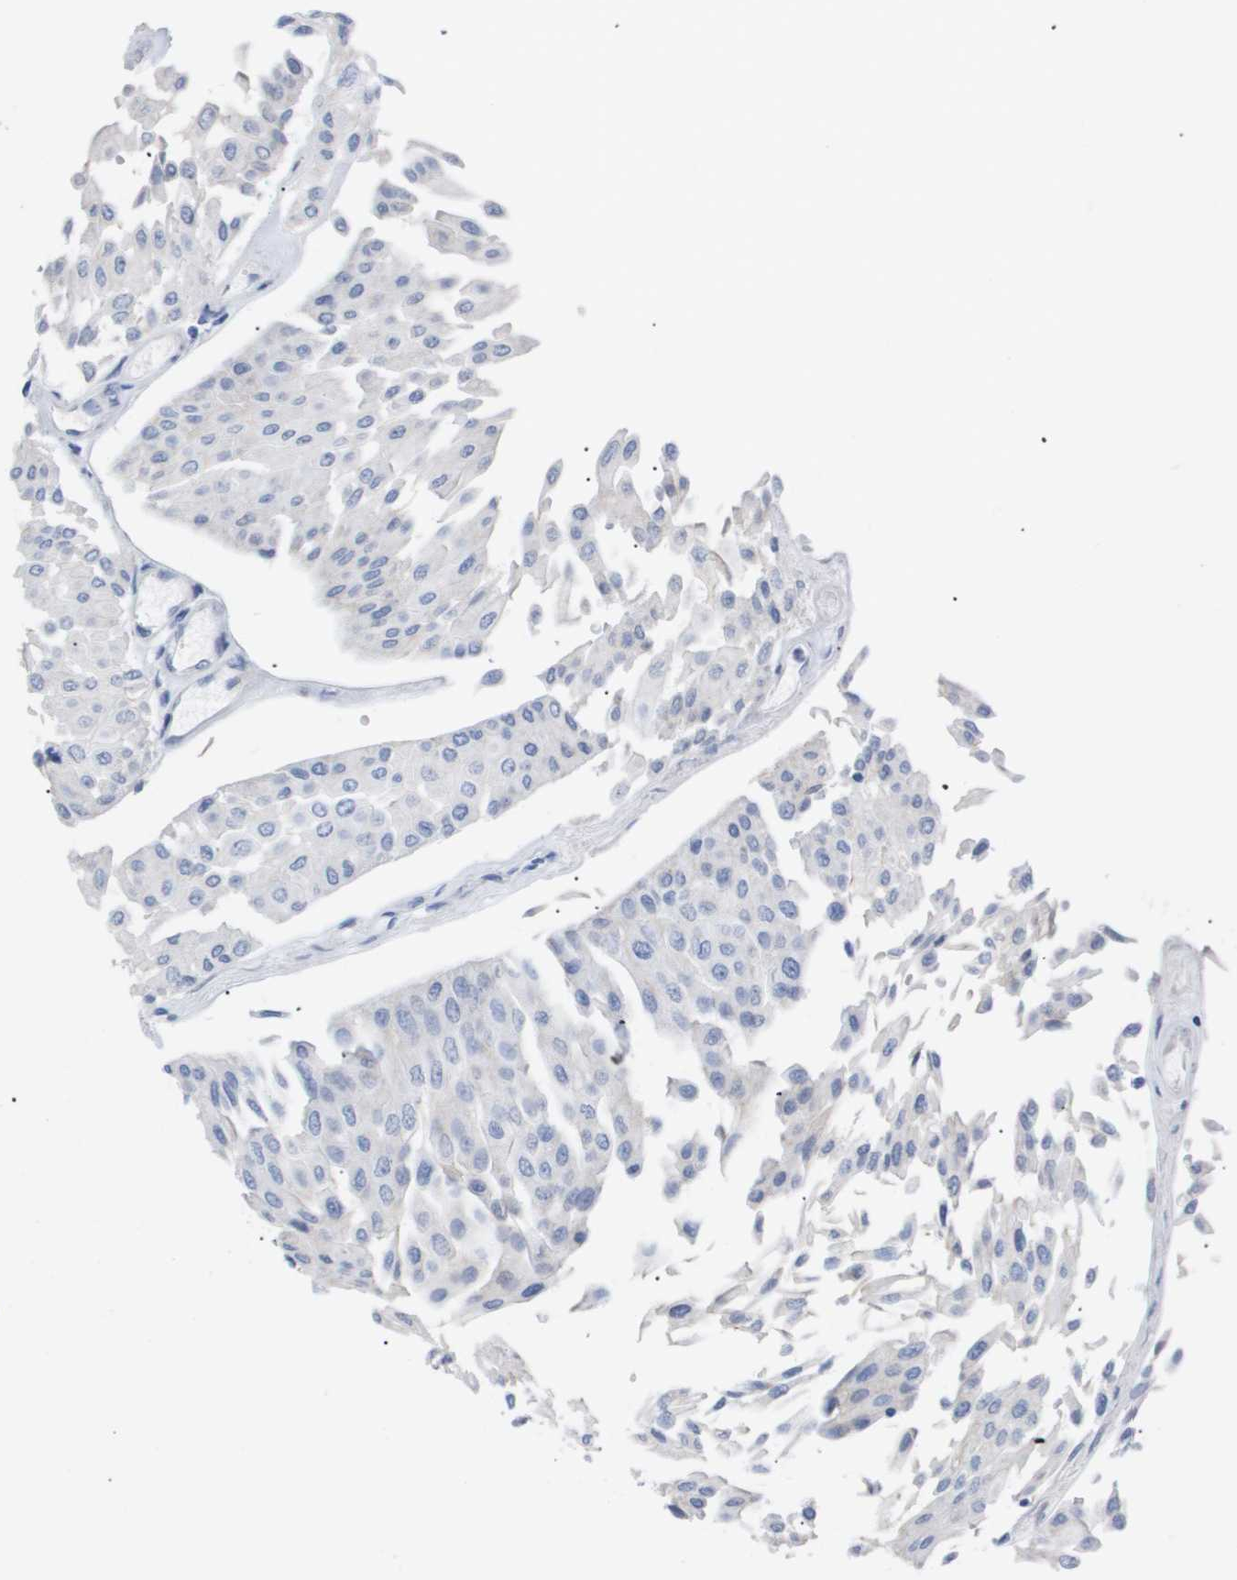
{"staining": {"intensity": "negative", "quantity": "none", "location": "none"}, "tissue": "urothelial cancer", "cell_type": "Tumor cells", "image_type": "cancer", "snomed": [{"axis": "morphology", "description": "Urothelial carcinoma, Low grade"}, {"axis": "topography", "description": "Urinary bladder"}], "caption": "IHC of urothelial carcinoma (low-grade) exhibits no expression in tumor cells.", "gene": "CAV3", "patient": {"sex": "male", "age": 67}}